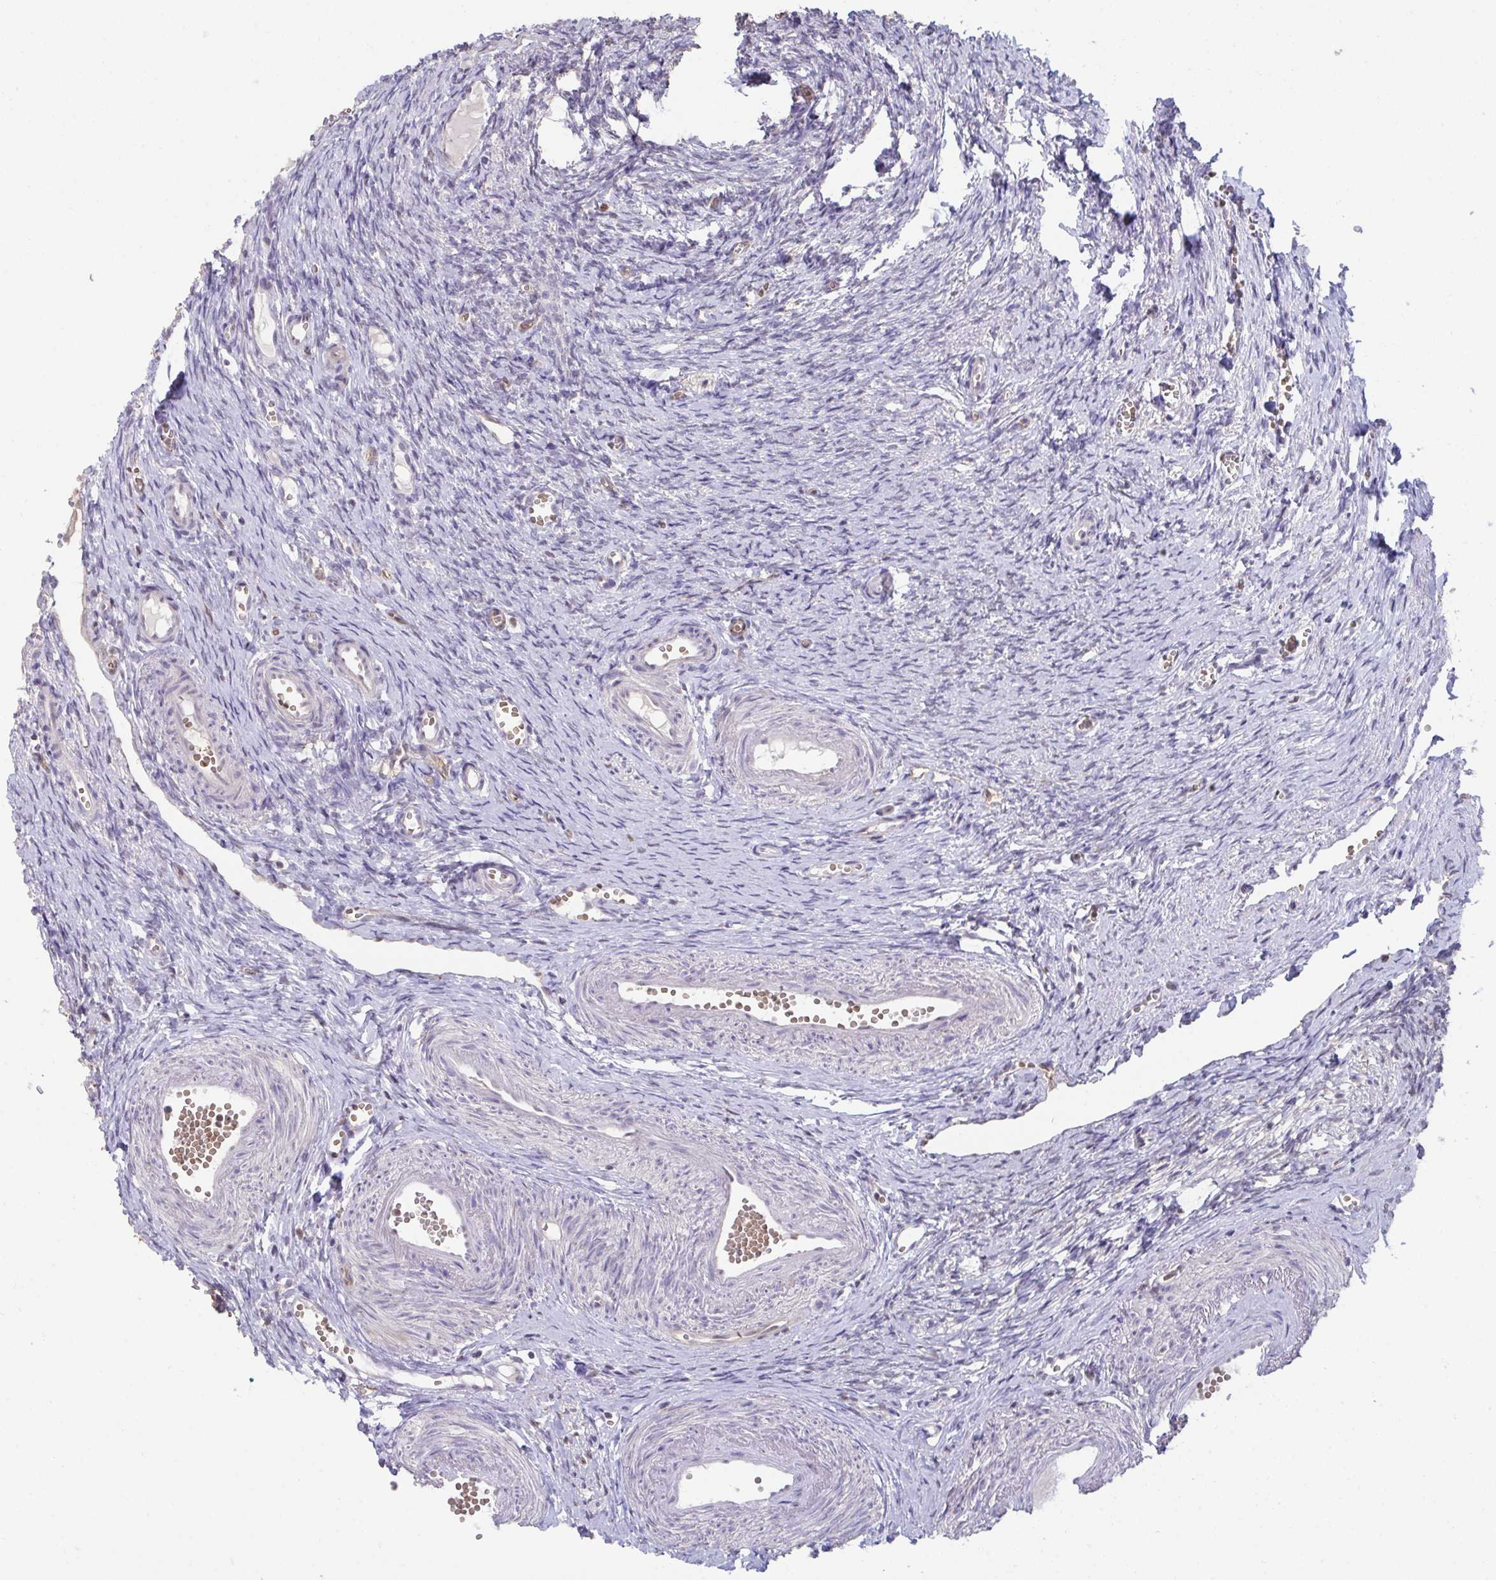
{"staining": {"intensity": "negative", "quantity": "none", "location": "none"}, "tissue": "ovary", "cell_type": "Follicle cells", "image_type": "normal", "snomed": [{"axis": "morphology", "description": "Normal tissue, NOS"}, {"axis": "topography", "description": "Ovary"}], "caption": "Benign ovary was stained to show a protein in brown. There is no significant staining in follicle cells.", "gene": "SENP3", "patient": {"sex": "female", "age": 41}}